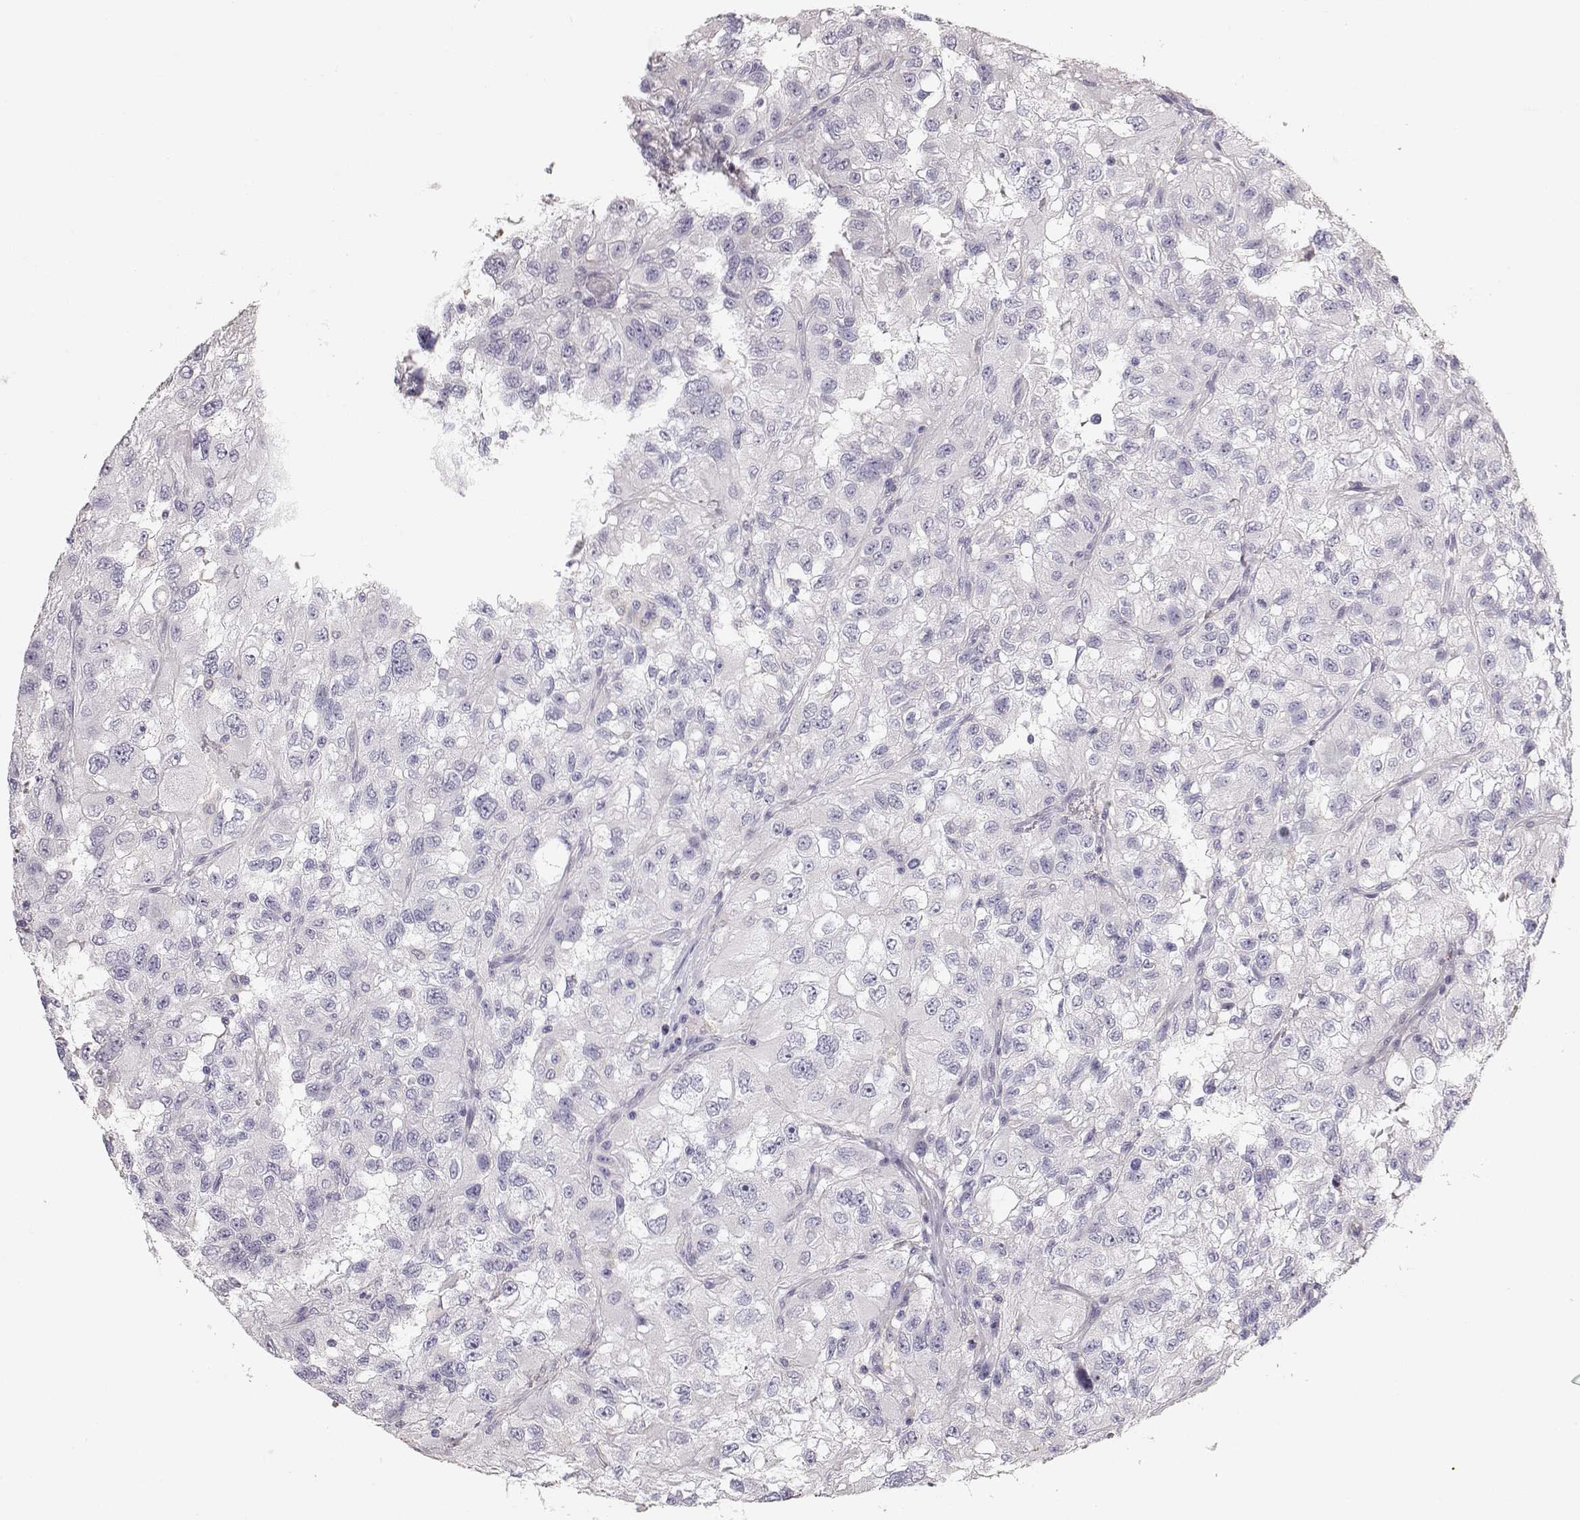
{"staining": {"intensity": "negative", "quantity": "none", "location": "none"}, "tissue": "renal cancer", "cell_type": "Tumor cells", "image_type": "cancer", "snomed": [{"axis": "morphology", "description": "Adenocarcinoma, NOS"}, {"axis": "topography", "description": "Kidney"}], "caption": "Immunohistochemistry (IHC) photomicrograph of neoplastic tissue: human renal adenocarcinoma stained with DAB displays no significant protein expression in tumor cells.", "gene": "POU1F1", "patient": {"sex": "male", "age": 64}}